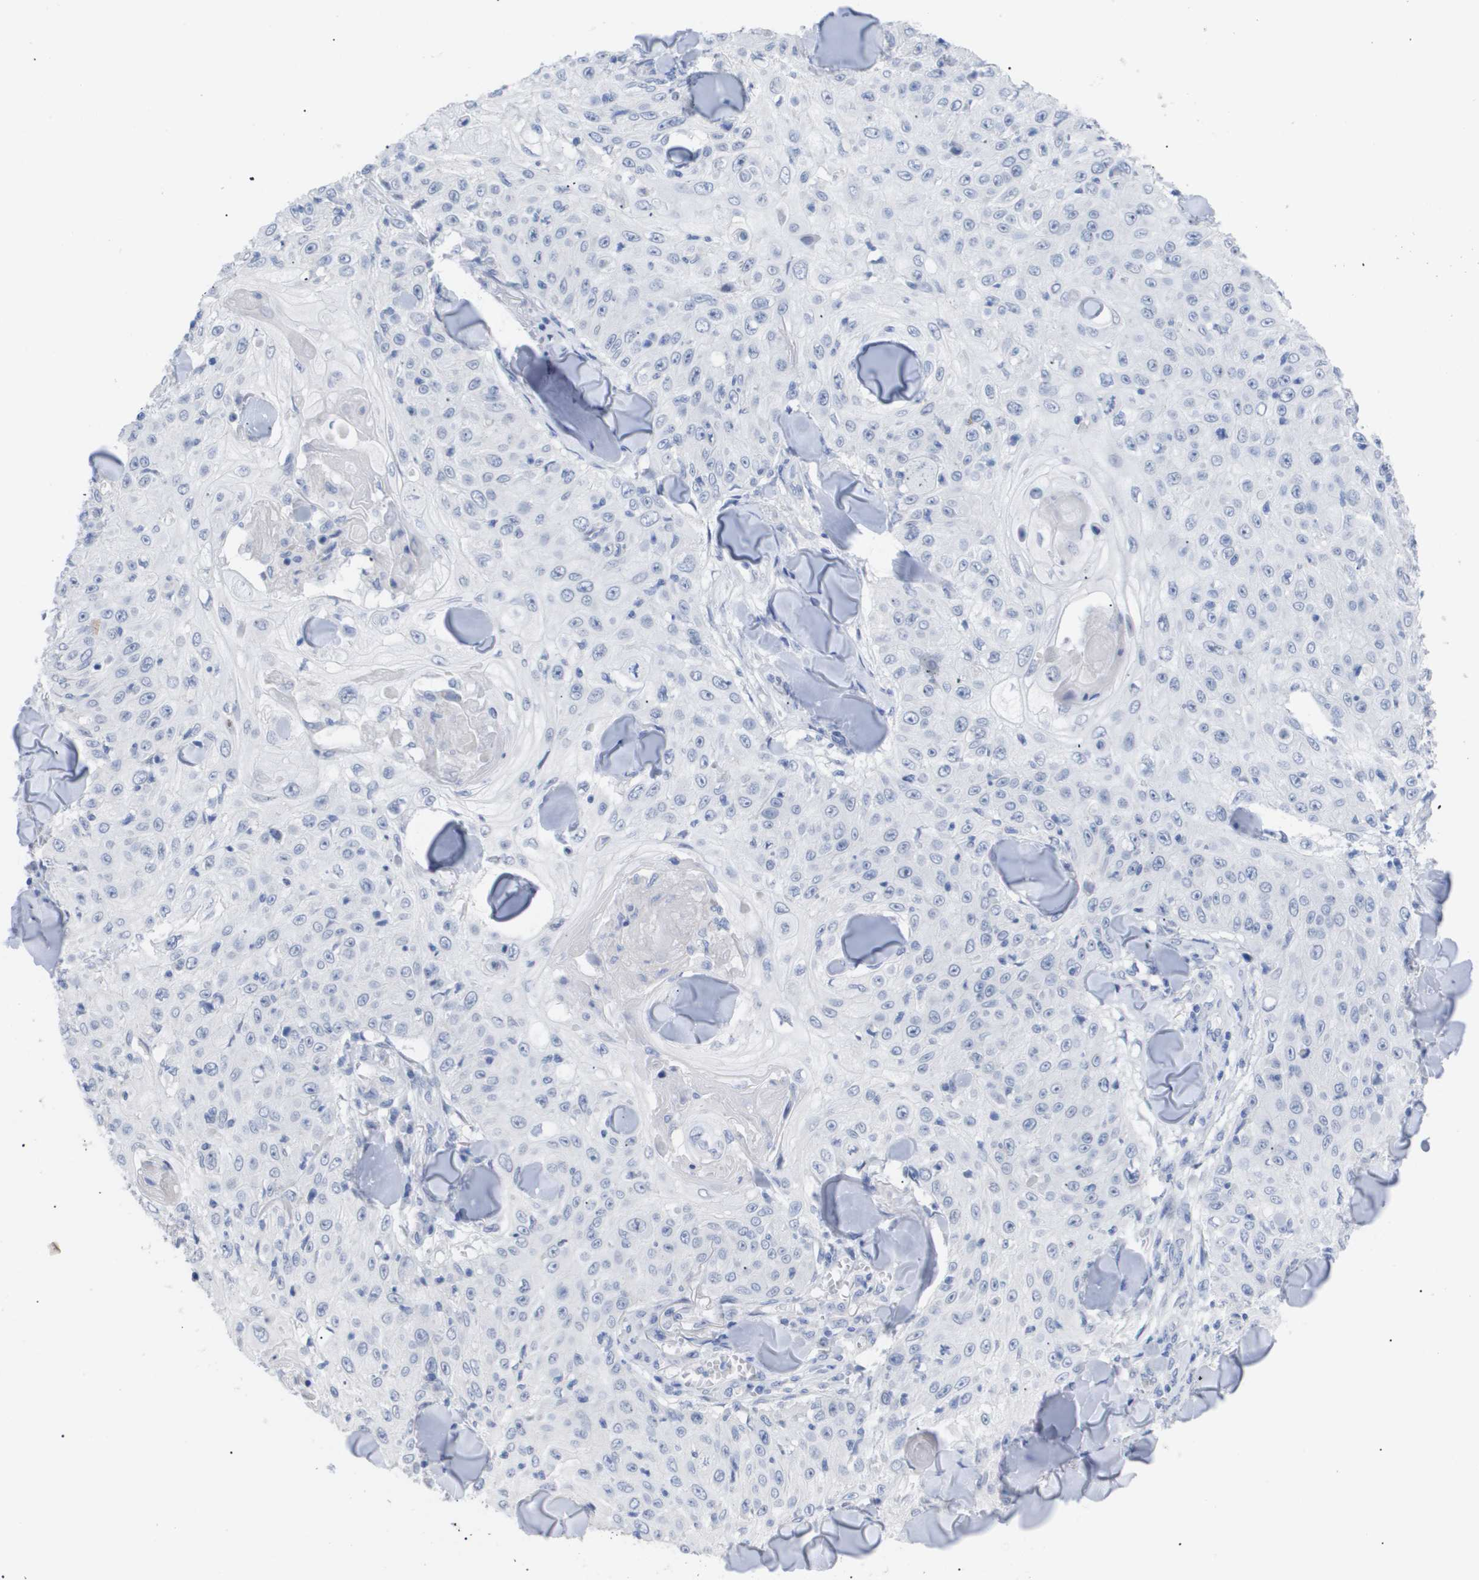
{"staining": {"intensity": "negative", "quantity": "none", "location": "none"}, "tissue": "skin cancer", "cell_type": "Tumor cells", "image_type": "cancer", "snomed": [{"axis": "morphology", "description": "Squamous cell carcinoma, NOS"}, {"axis": "topography", "description": "Skin"}], "caption": "Immunohistochemistry (IHC) photomicrograph of skin cancer stained for a protein (brown), which demonstrates no positivity in tumor cells.", "gene": "CAV3", "patient": {"sex": "male", "age": 86}}